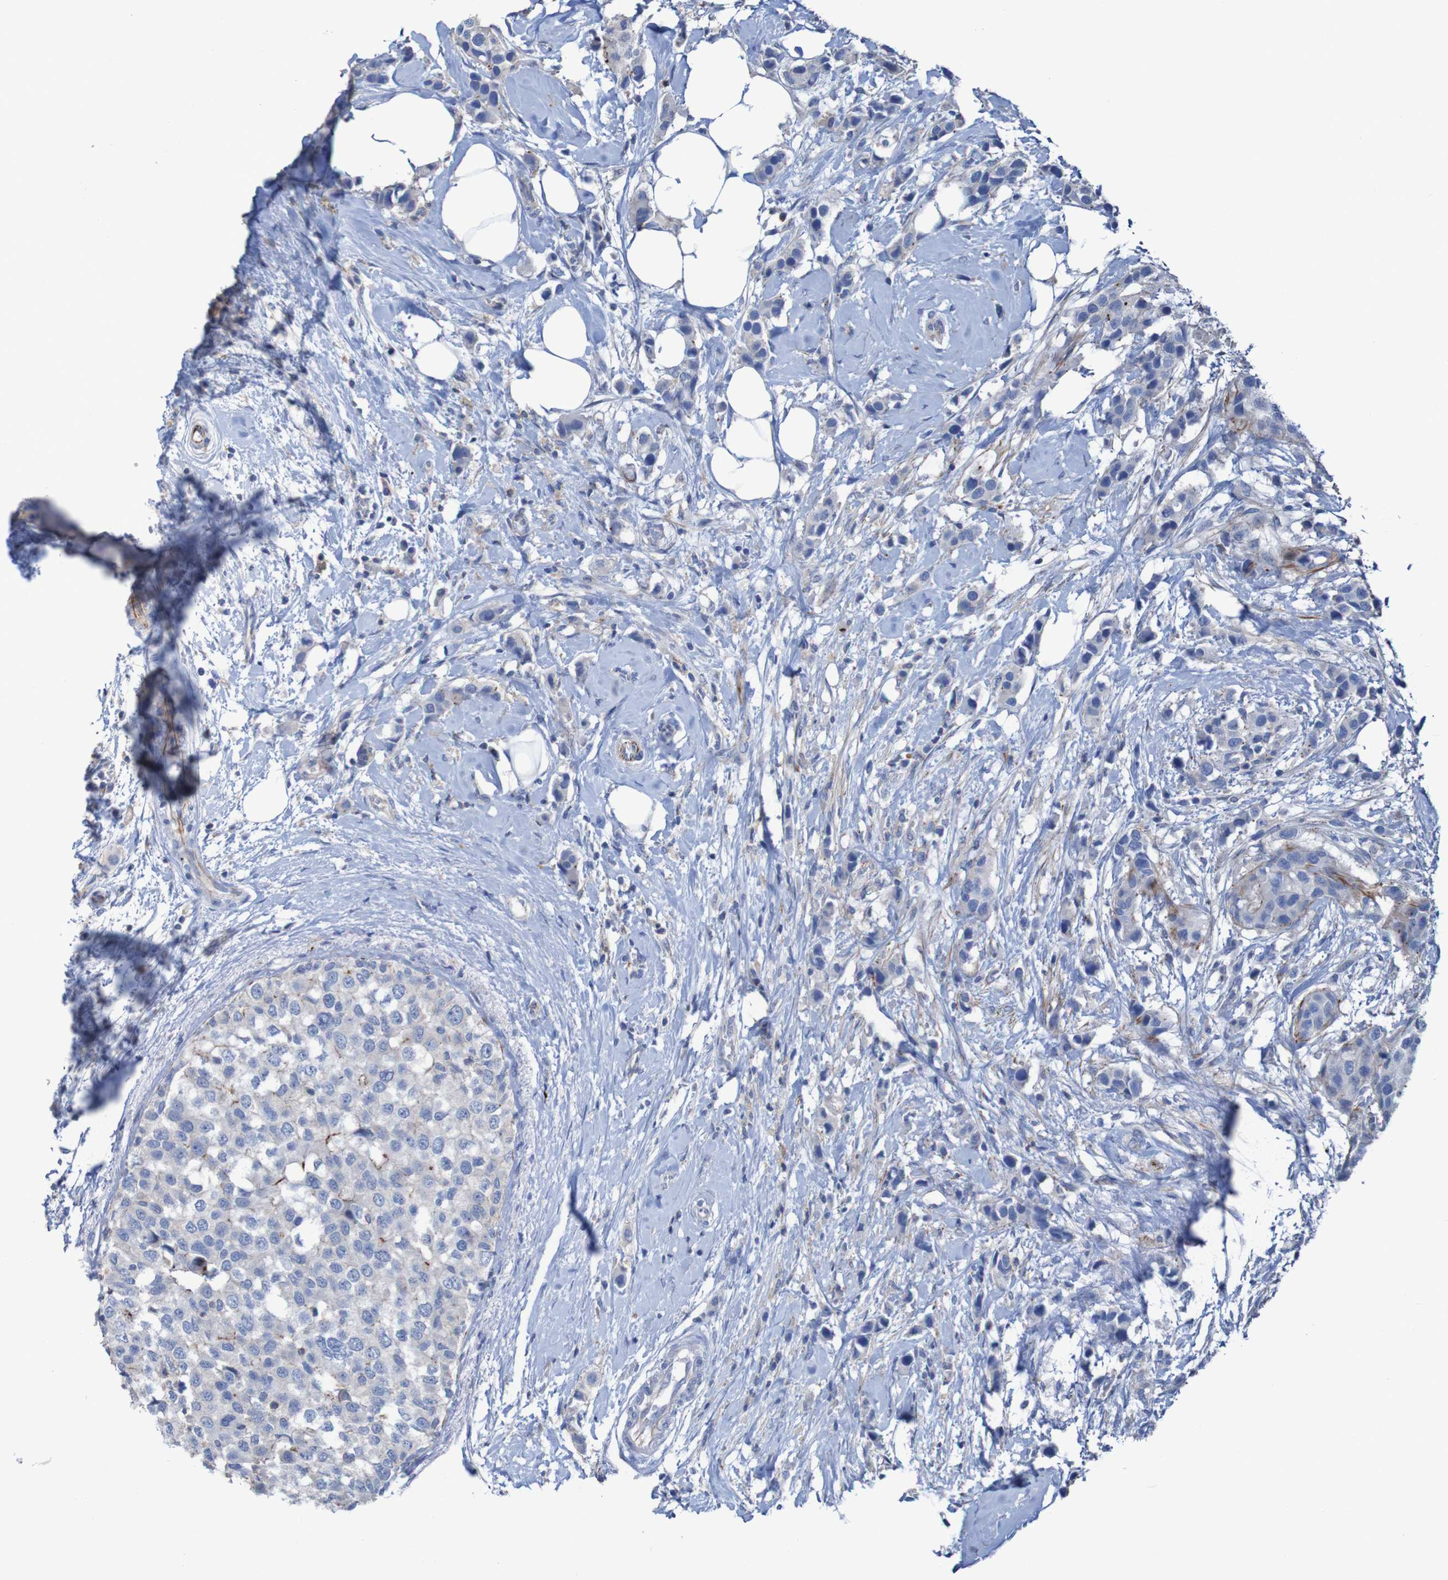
{"staining": {"intensity": "negative", "quantity": "none", "location": "none"}, "tissue": "breast cancer", "cell_type": "Tumor cells", "image_type": "cancer", "snomed": [{"axis": "morphology", "description": "Normal tissue, NOS"}, {"axis": "morphology", "description": "Duct carcinoma"}, {"axis": "topography", "description": "Breast"}], "caption": "An IHC image of breast invasive ductal carcinoma is shown. There is no staining in tumor cells of breast invasive ductal carcinoma. (Stains: DAB IHC with hematoxylin counter stain, Microscopy: brightfield microscopy at high magnification).", "gene": "RNF182", "patient": {"sex": "female", "age": 50}}